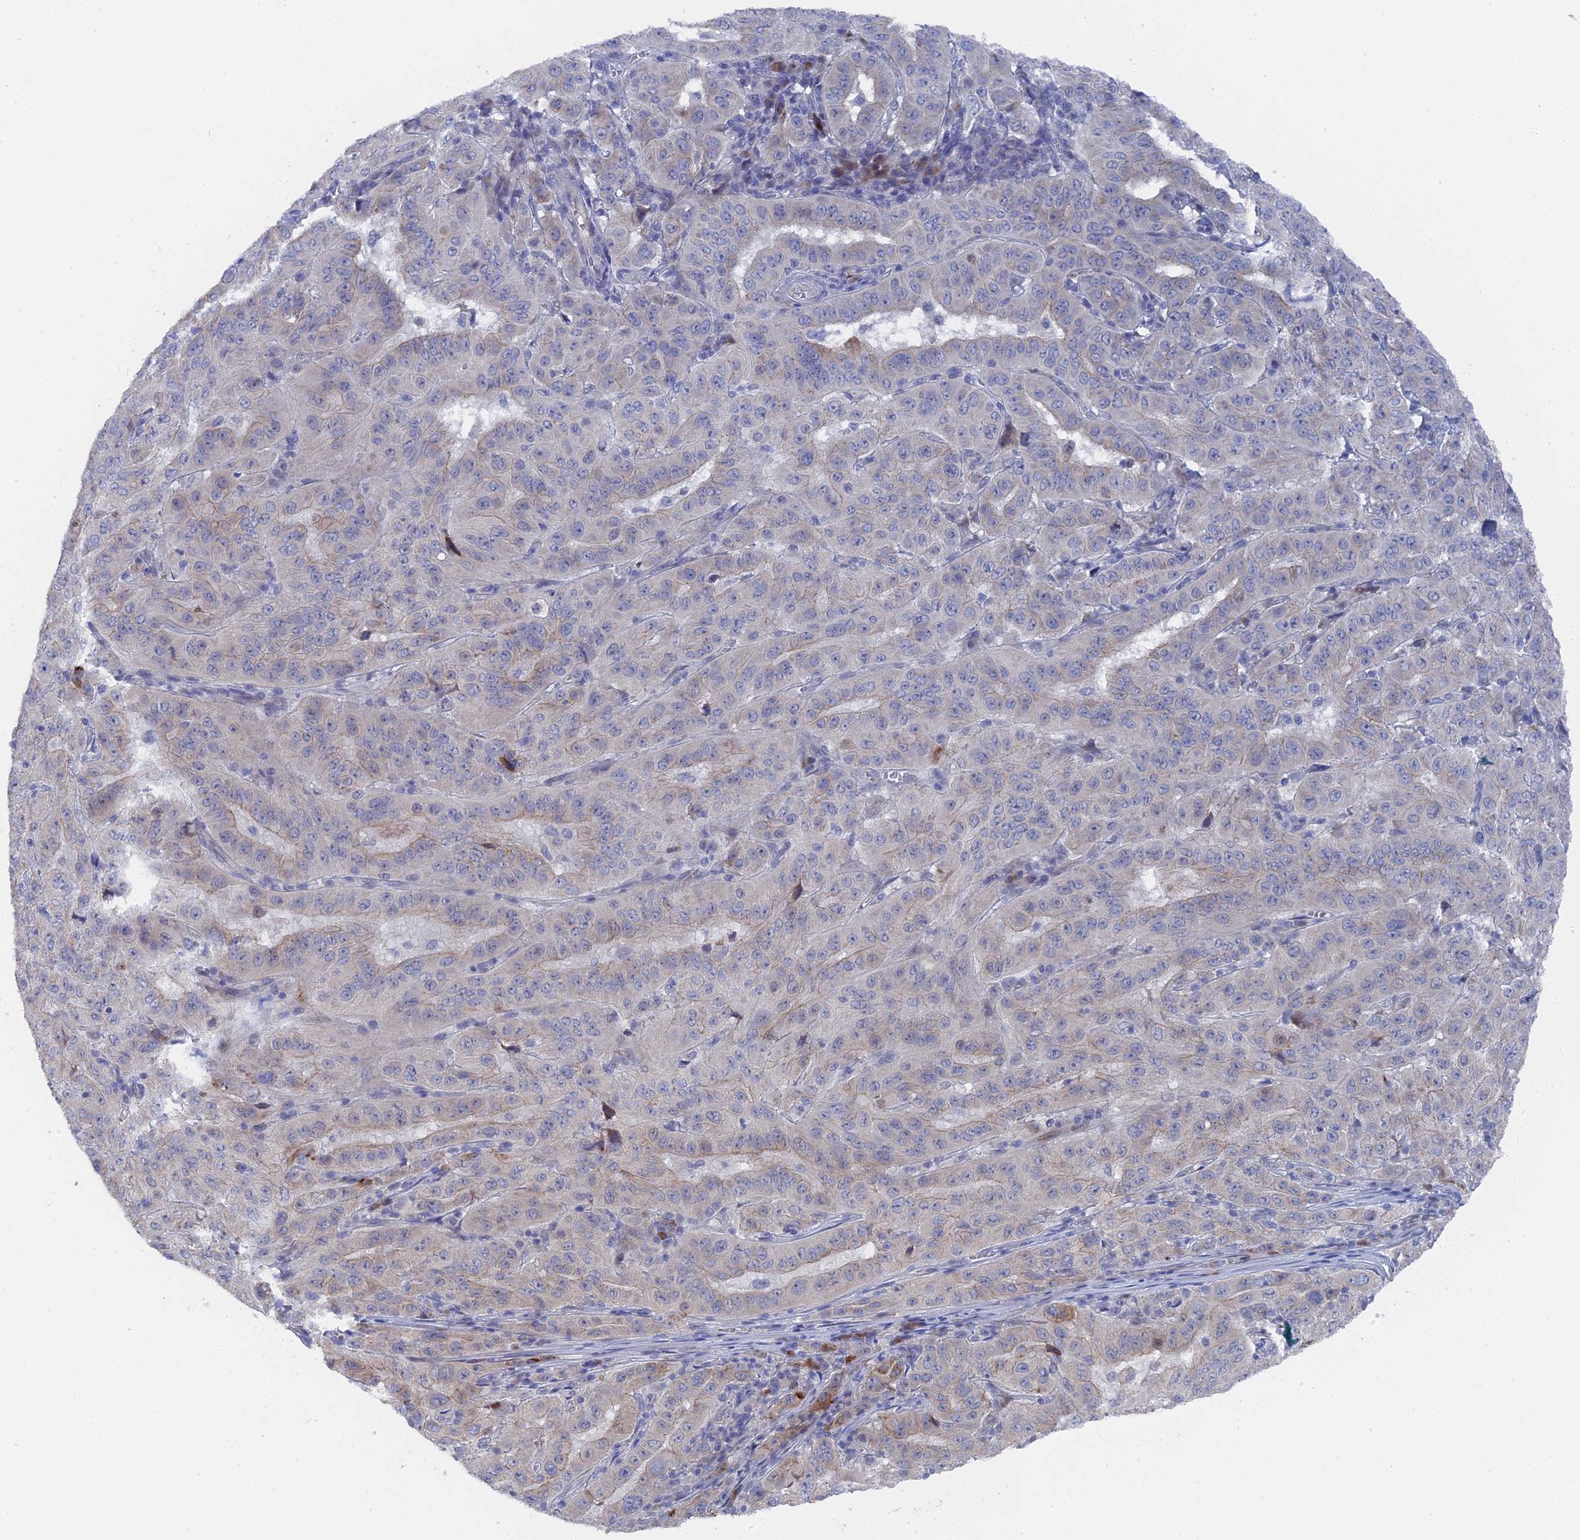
{"staining": {"intensity": "negative", "quantity": "none", "location": "none"}, "tissue": "pancreatic cancer", "cell_type": "Tumor cells", "image_type": "cancer", "snomed": [{"axis": "morphology", "description": "Adenocarcinoma, NOS"}, {"axis": "topography", "description": "Pancreas"}], "caption": "This is an immunohistochemistry image of human pancreatic cancer (adenocarcinoma). There is no positivity in tumor cells.", "gene": "TMEM161A", "patient": {"sex": "male", "age": 63}}